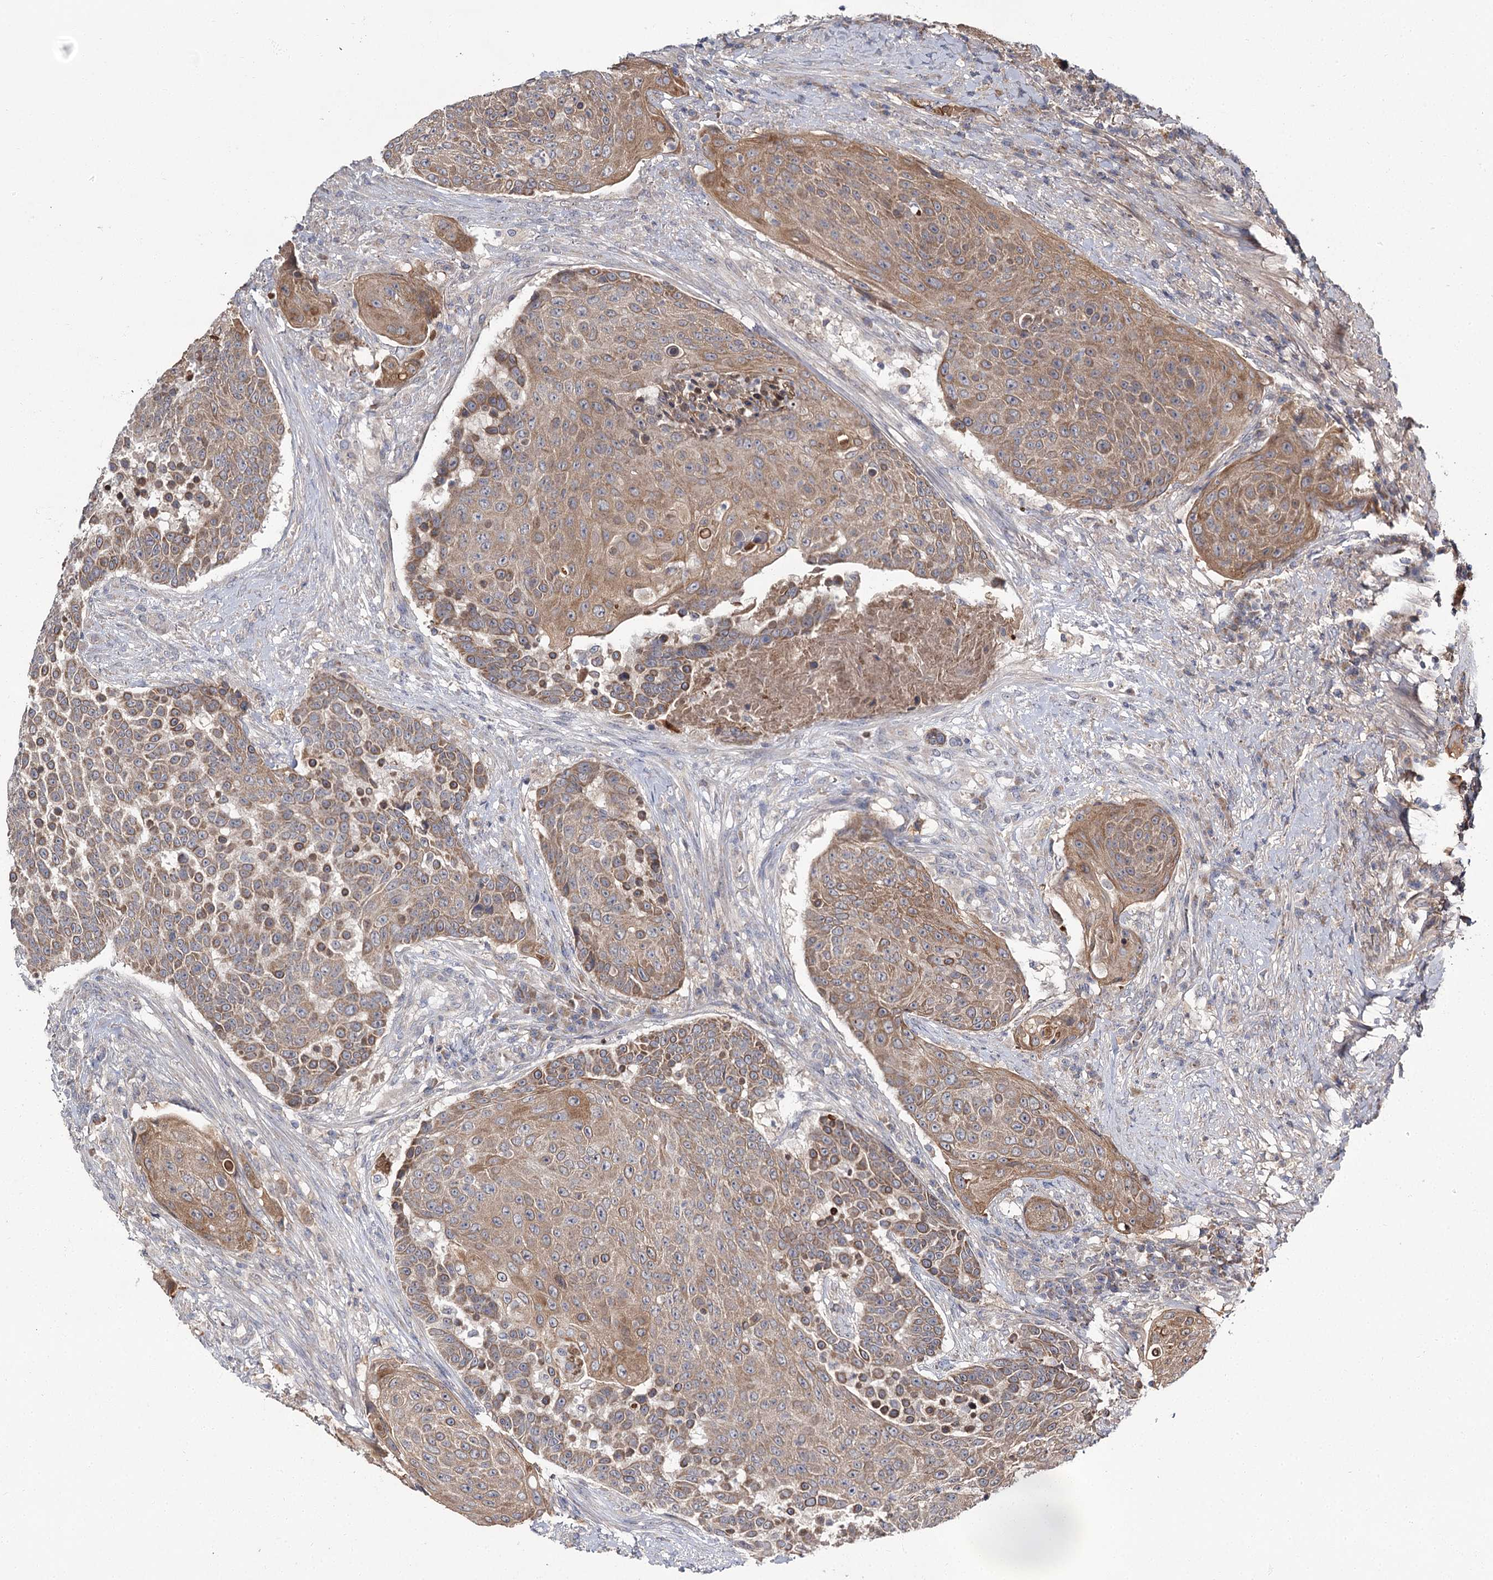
{"staining": {"intensity": "moderate", "quantity": "25%-75%", "location": "cytoplasmic/membranous"}, "tissue": "urothelial cancer", "cell_type": "Tumor cells", "image_type": "cancer", "snomed": [{"axis": "morphology", "description": "Urothelial carcinoma, High grade"}, {"axis": "topography", "description": "Urinary bladder"}], "caption": "The micrograph reveals staining of high-grade urothelial carcinoma, revealing moderate cytoplasmic/membranous protein expression (brown color) within tumor cells.", "gene": "MFN1", "patient": {"sex": "female", "age": 63}}